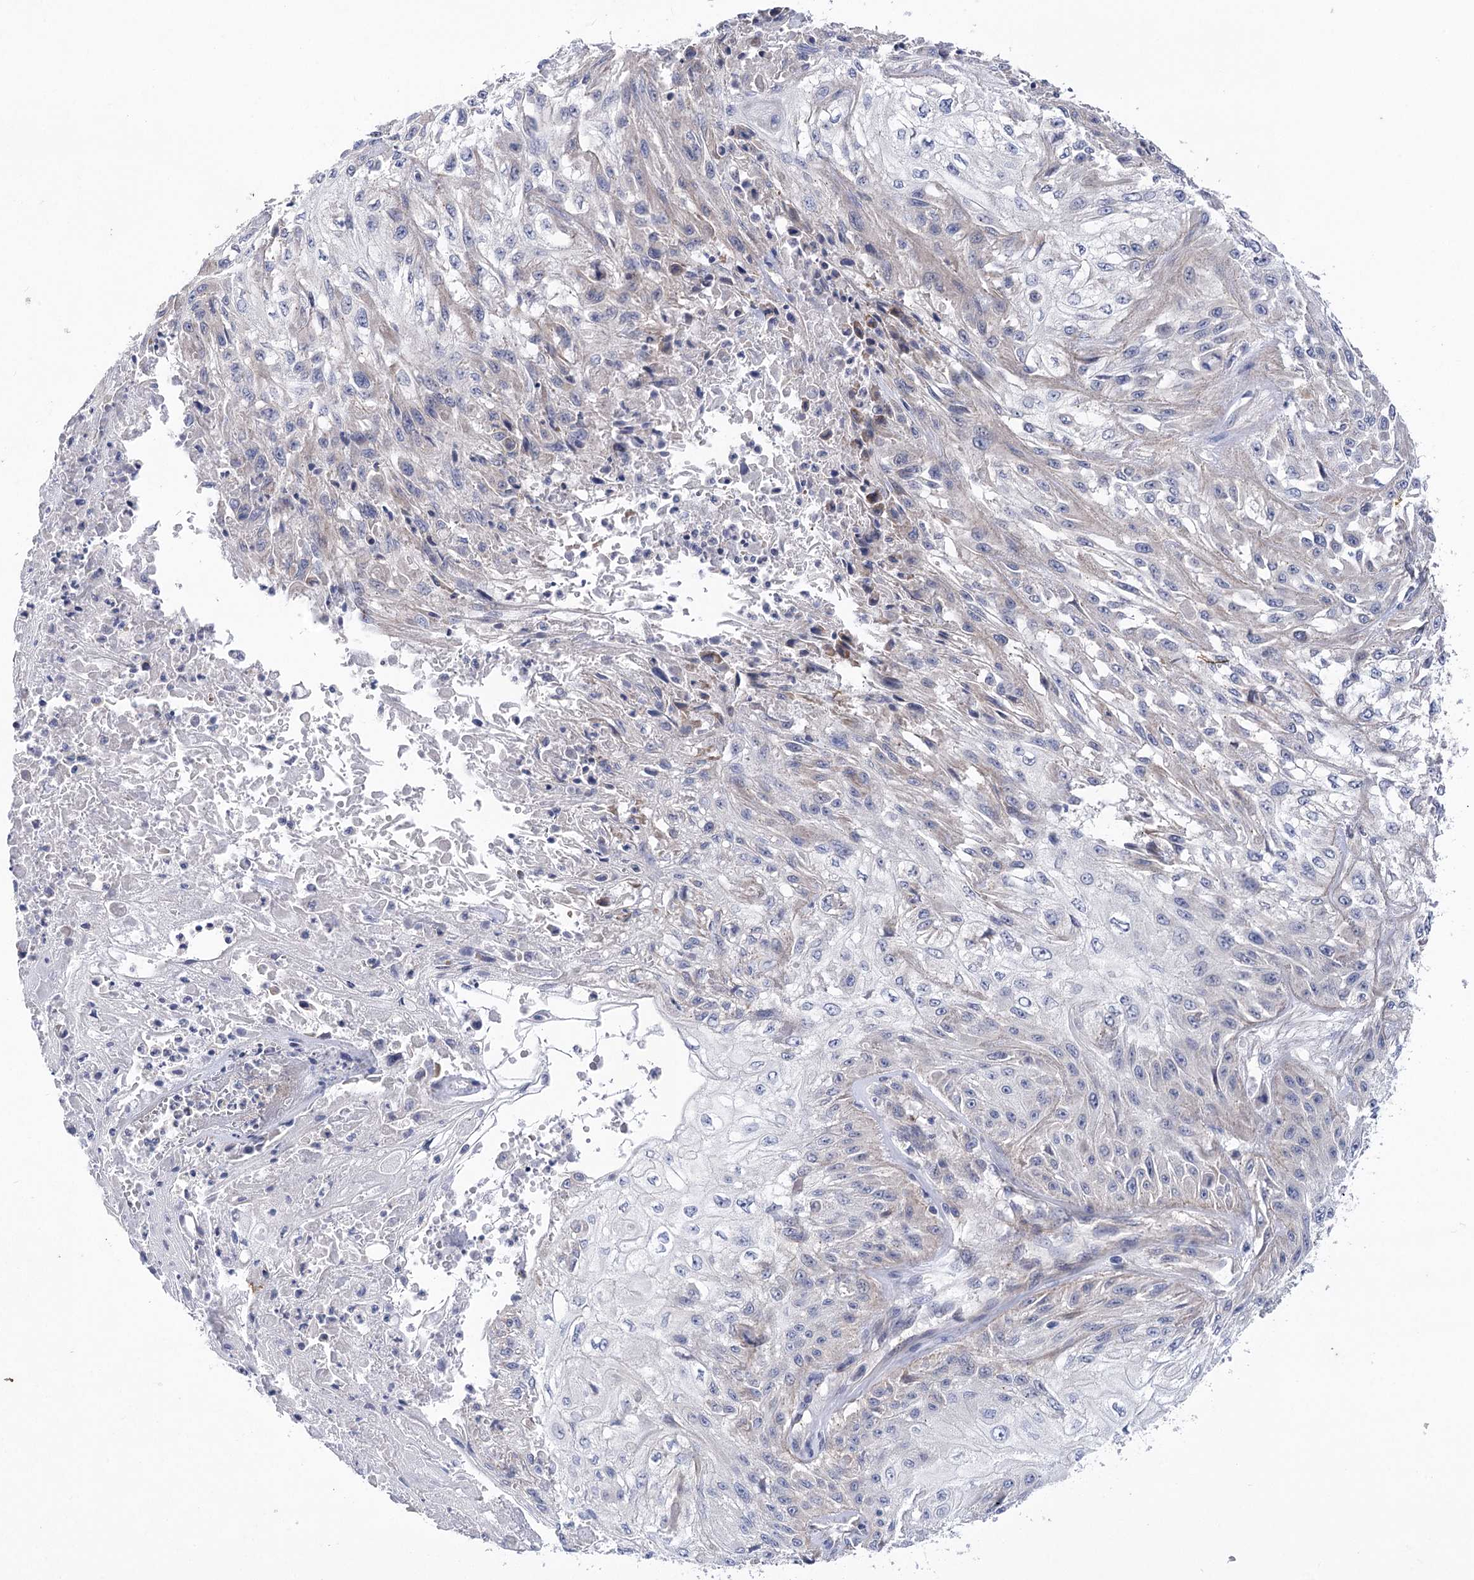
{"staining": {"intensity": "negative", "quantity": "none", "location": "none"}, "tissue": "skin cancer", "cell_type": "Tumor cells", "image_type": "cancer", "snomed": [{"axis": "morphology", "description": "Squamous cell carcinoma, NOS"}, {"axis": "morphology", "description": "Squamous cell carcinoma, metastatic, NOS"}, {"axis": "topography", "description": "Skin"}, {"axis": "topography", "description": "Lymph node"}], "caption": "A high-resolution micrograph shows IHC staining of skin cancer (squamous cell carcinoma), which demonstrates no significant staining in tumor cells.", "gene": "RDH16", "patient": {"sex": "male", "age": 75}}